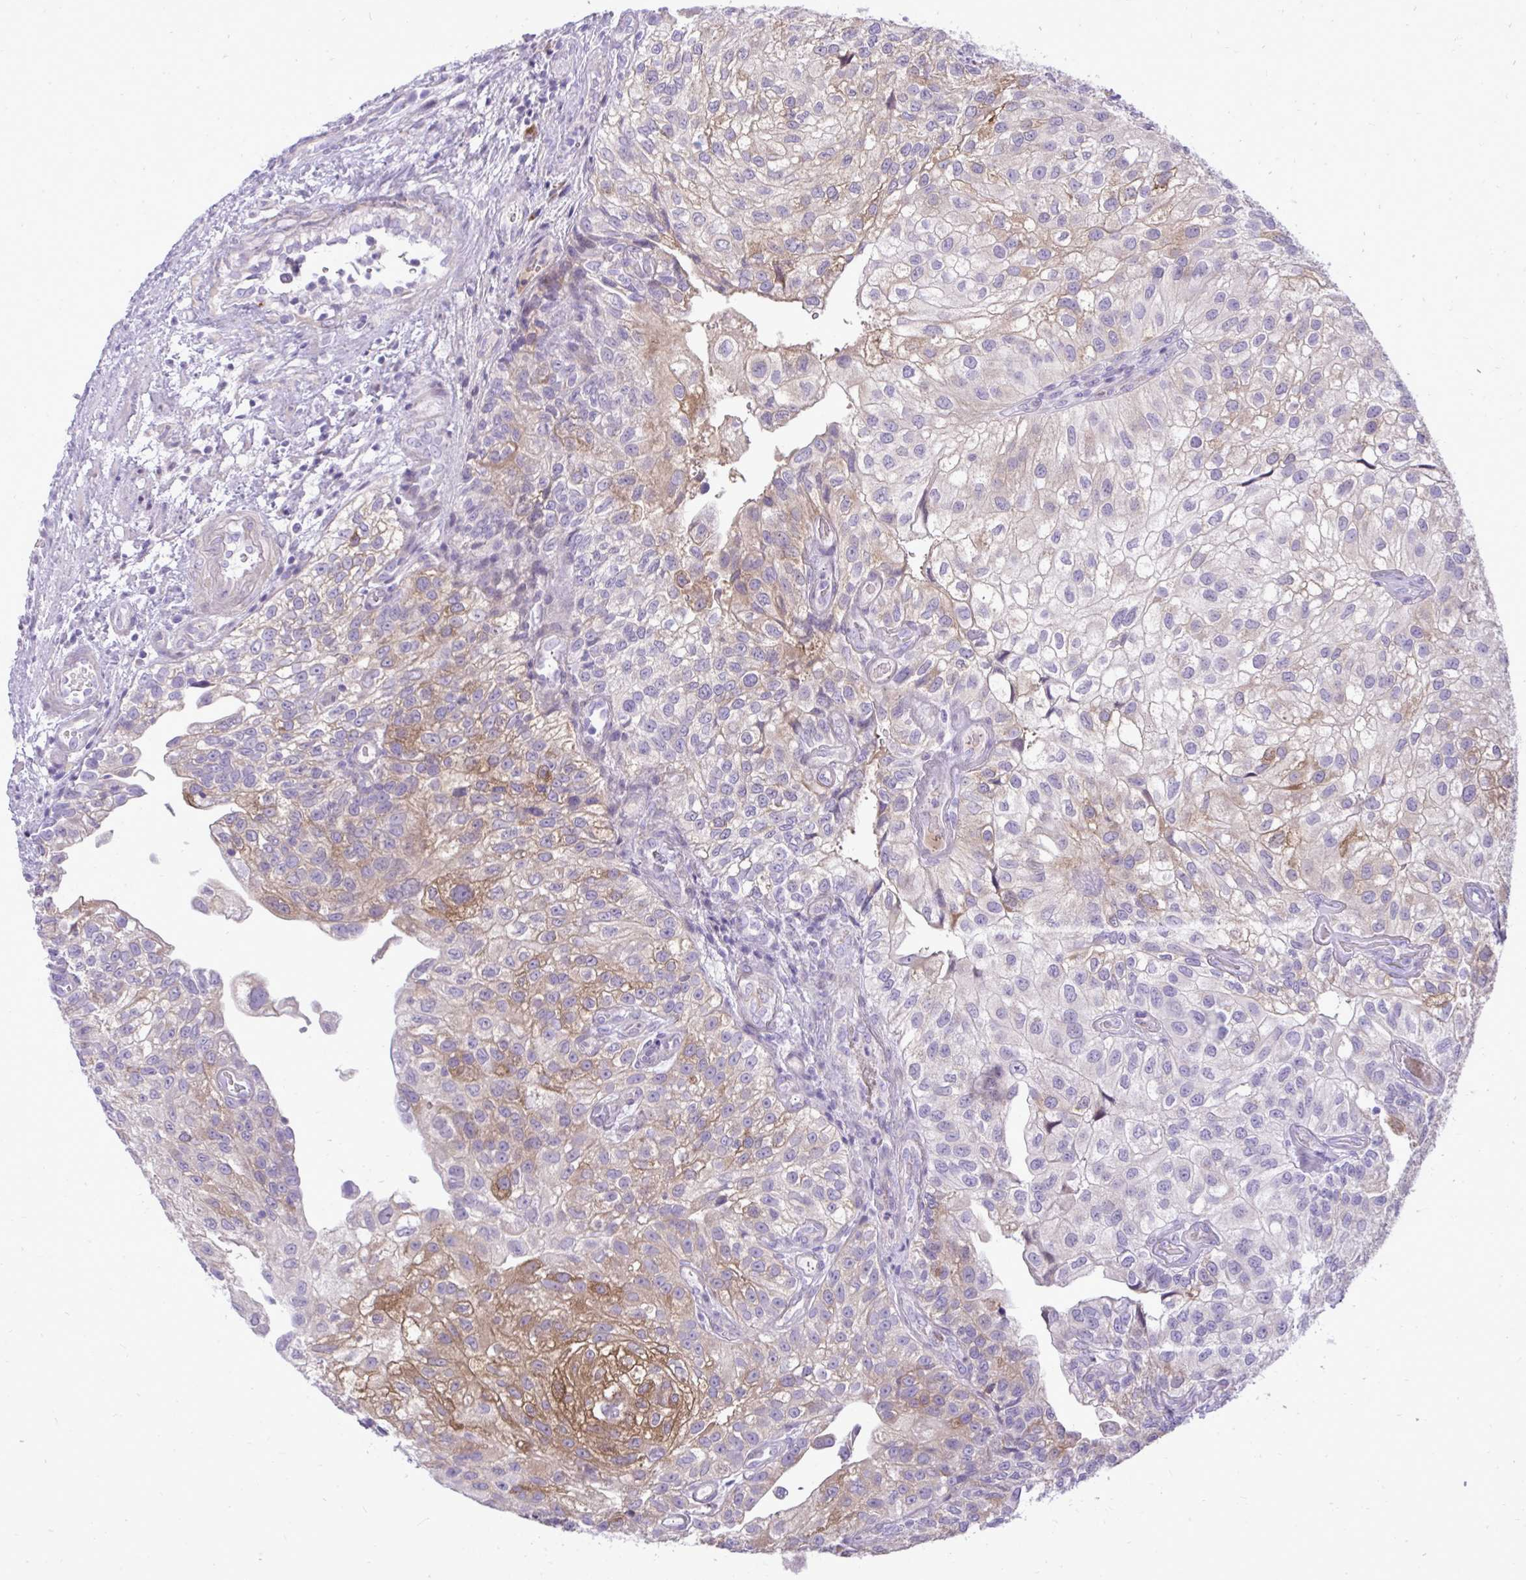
{"staining": {"intensity": "moderate", "quantity": "<25%", "location": "cytoplasmic/membranous"}, "tissue": "urothelial cancer", "cell_type": "Tumor cells", "image_type": "cancer", "snomed": [{"axis": "morphology", "description": "Urothelial carcinoma, NOS"}, {"axis": "topography", "description": "Urinary bladder"}], "caption": "Protein expression analysis of transitional cell carcinoma demonstrates moderate cytoplasmic/membranous expression in about <25% of tumor cells.", "gene": "SPAG1", "patient": {"sex": "male", "age": 87}}